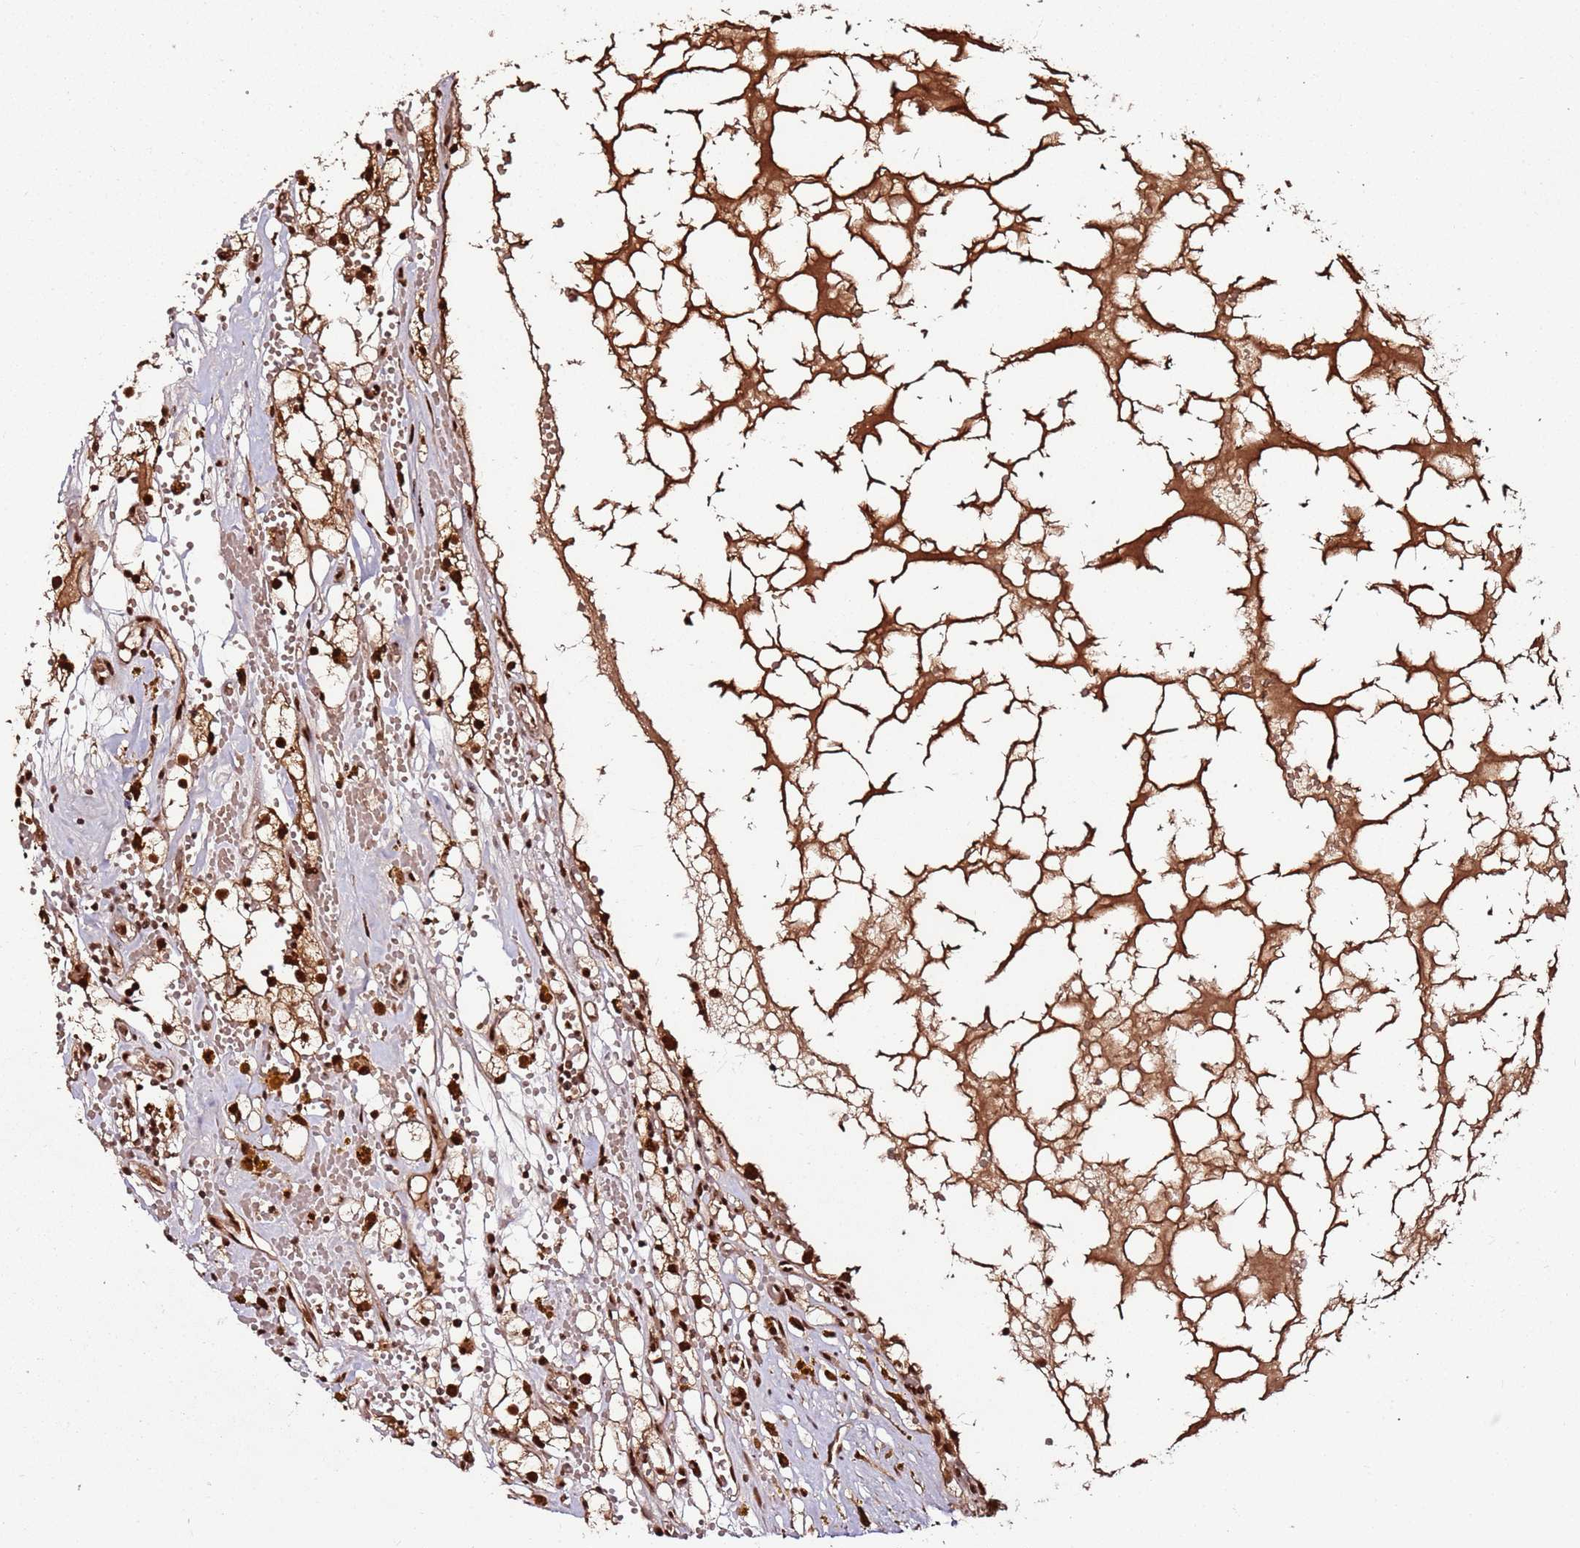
{"staining": {"intensity": "strong", "quantity": ">75%", "location": "nuclear"}, "tissue": "renal cancer", "cell_type": "Tumor cells", "image_type": "cancer", "snomed": [{"axis": "morphology", "description": "Adenocarcinoma, NOS"}, {"axis": "topography", "description": "Kidney"}], "caption": "Immunohistochemical staining of renal cancer (adenocarcinoma) reveals strong nuclear protein positivity in approximately >75% of tumor cells.", "gene": "XRN2", "patient": {"sex": "male", "age": 56}}